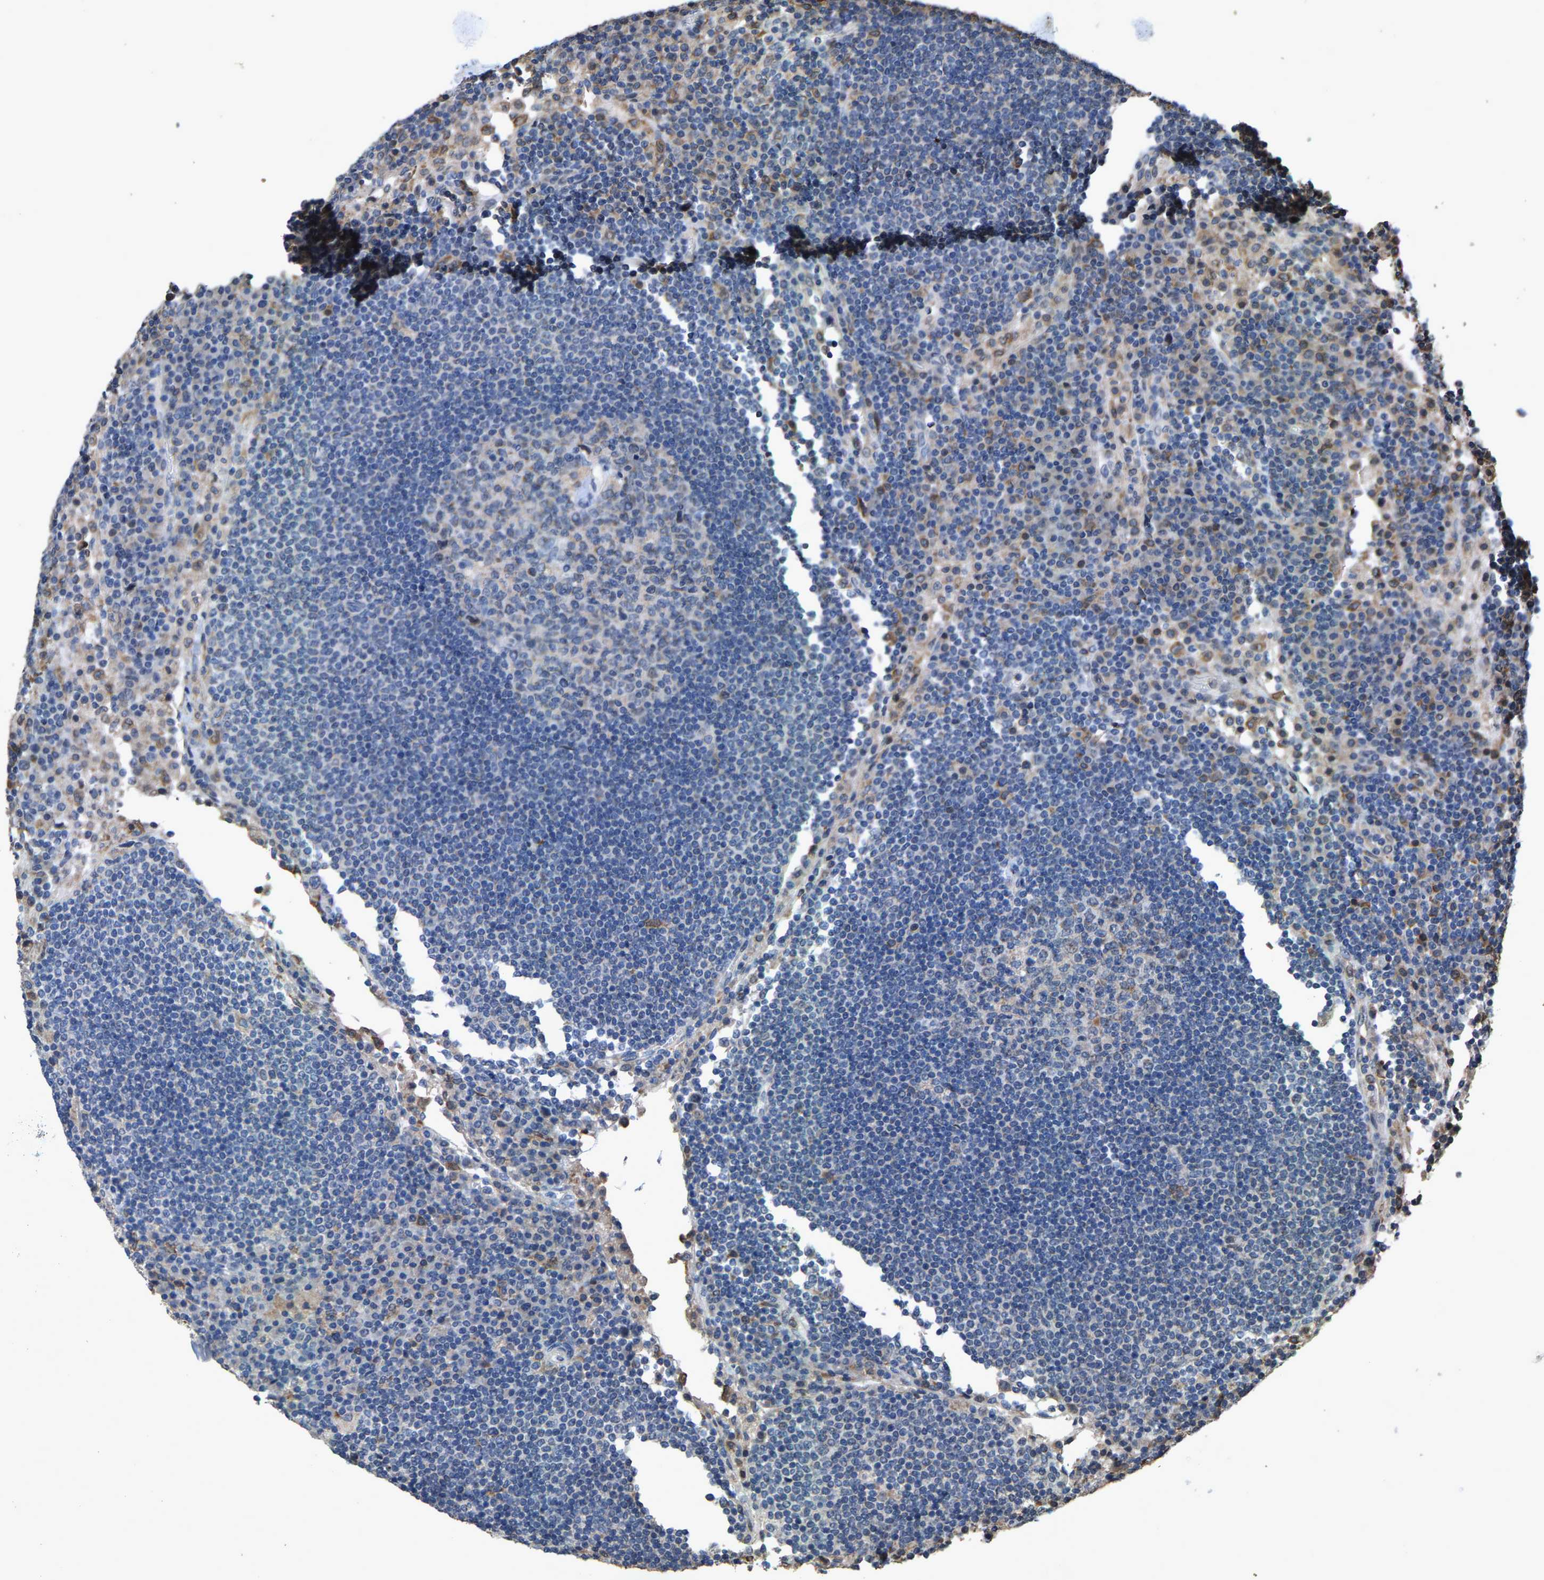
{"staining": {"intensity": "negative", "quantity": "none", "location": "none"}, "tissue": "lymph node", "cell_type": "Germinal center cells", "image_type": "normal", "snomed": [{"axis": "morphology", "description": "Normal tissue, NOS"}, {"axis": "topography", "description": "Lymph node"}], "caption": "High power microscopy micrograph of an immunohistochemistry (IHC) image of normal lymph node, revealing no significant expression in germinal center cells.", "gene": "TDRKH", "patient": {"sex": "female", "age": 53}}